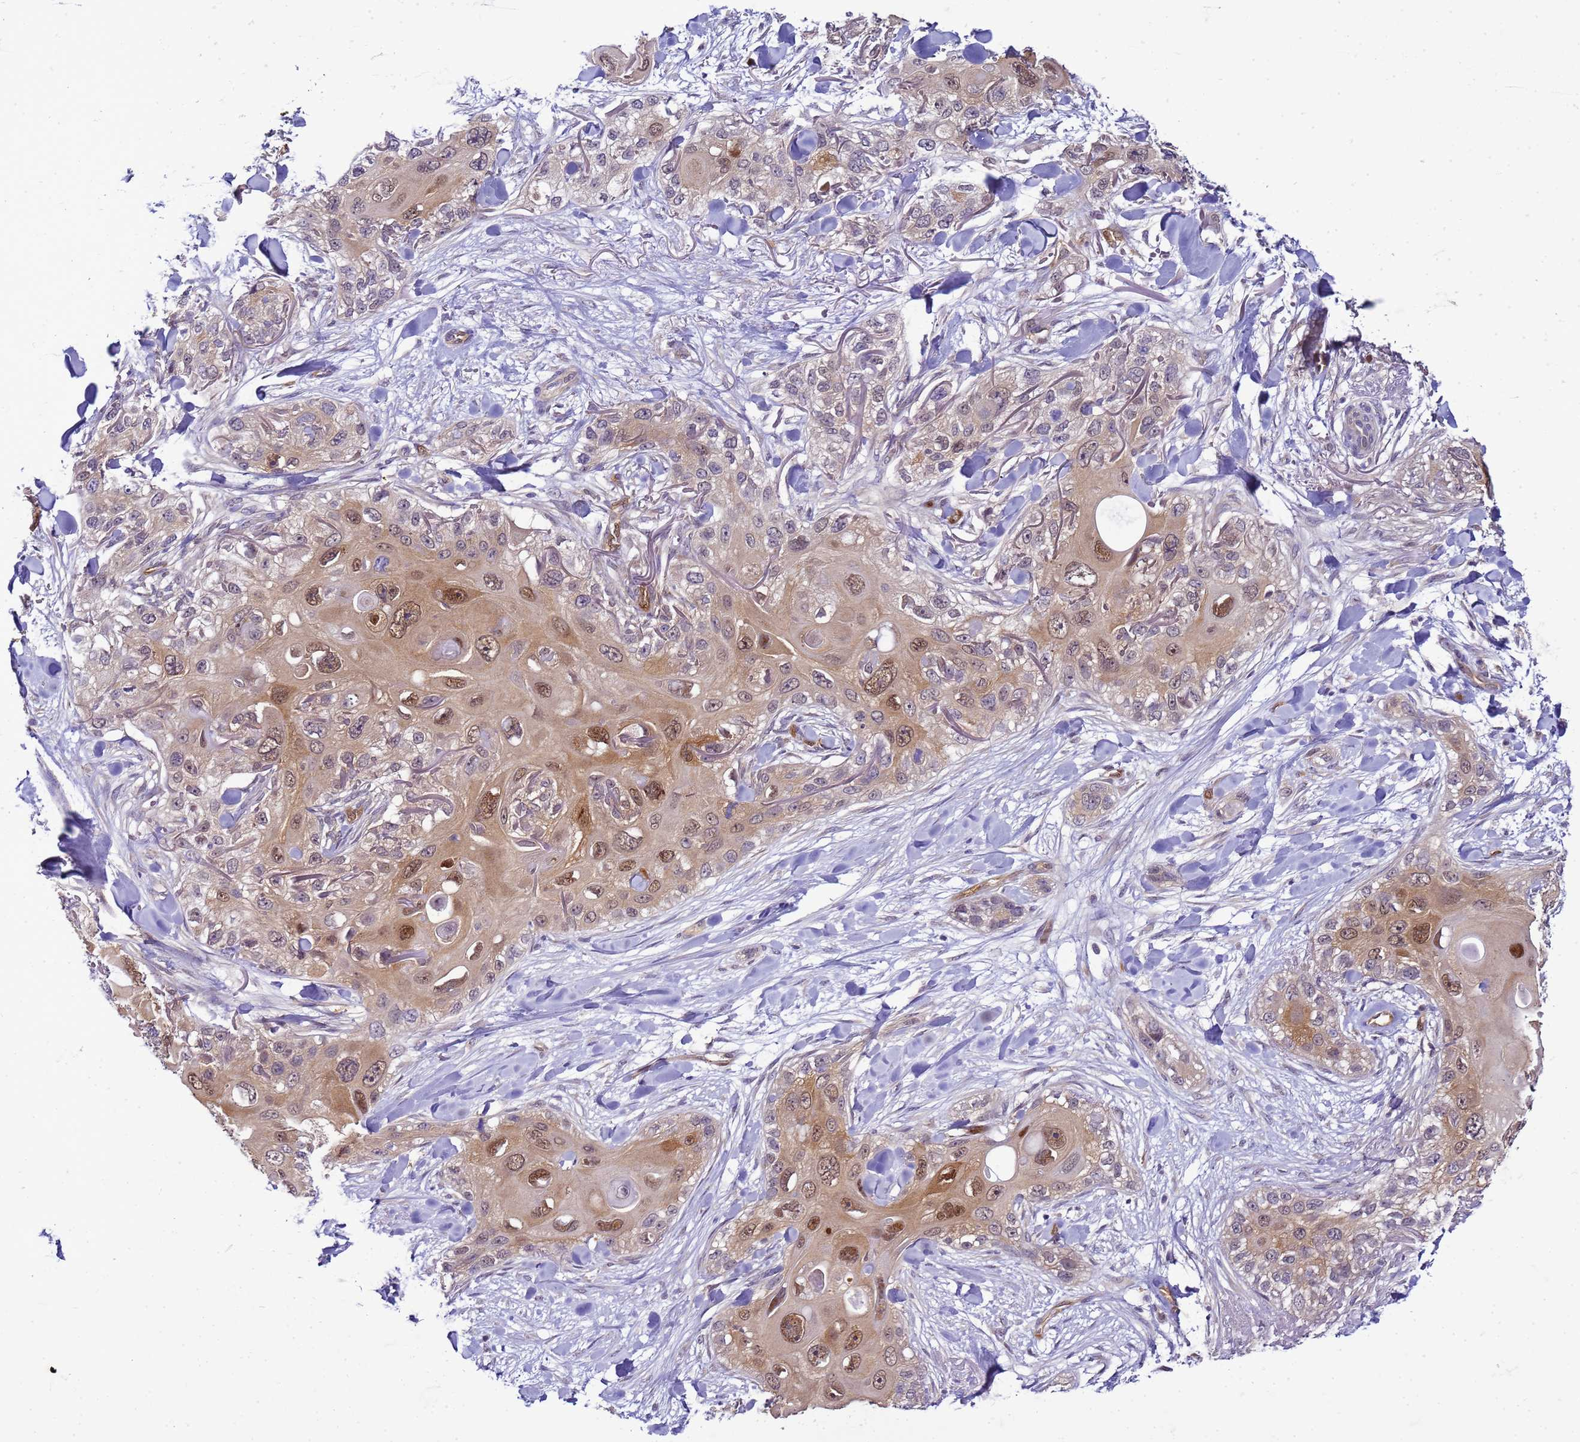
{"staining": {"intensity": "moderate", "quantity": ">75%", "location": "cytoplasmic/membranous,nuclear"}, "tissue": "skin cancer", "cell_type": "Tumor cells", "image_type": "cancer", "snomed": [{"axis": "morphology", "description": "Normal tissue, NOS"}, {"axis": "morphology", "description": "Squamous cell carcinoma, NOS"}, {"axis": "topography", "description": "Skin"}], "caption": "Immunohistochemistry micrograph of human squamous cell carcinoma (skin) stained for a protein (brown), which reveals medium levels of moderate cytoplasmic/membranous and nuclear expression in approximately >75% of tumor cells.", "gene": "DDI2", "patient": {"sex": "male", "age": 72}}